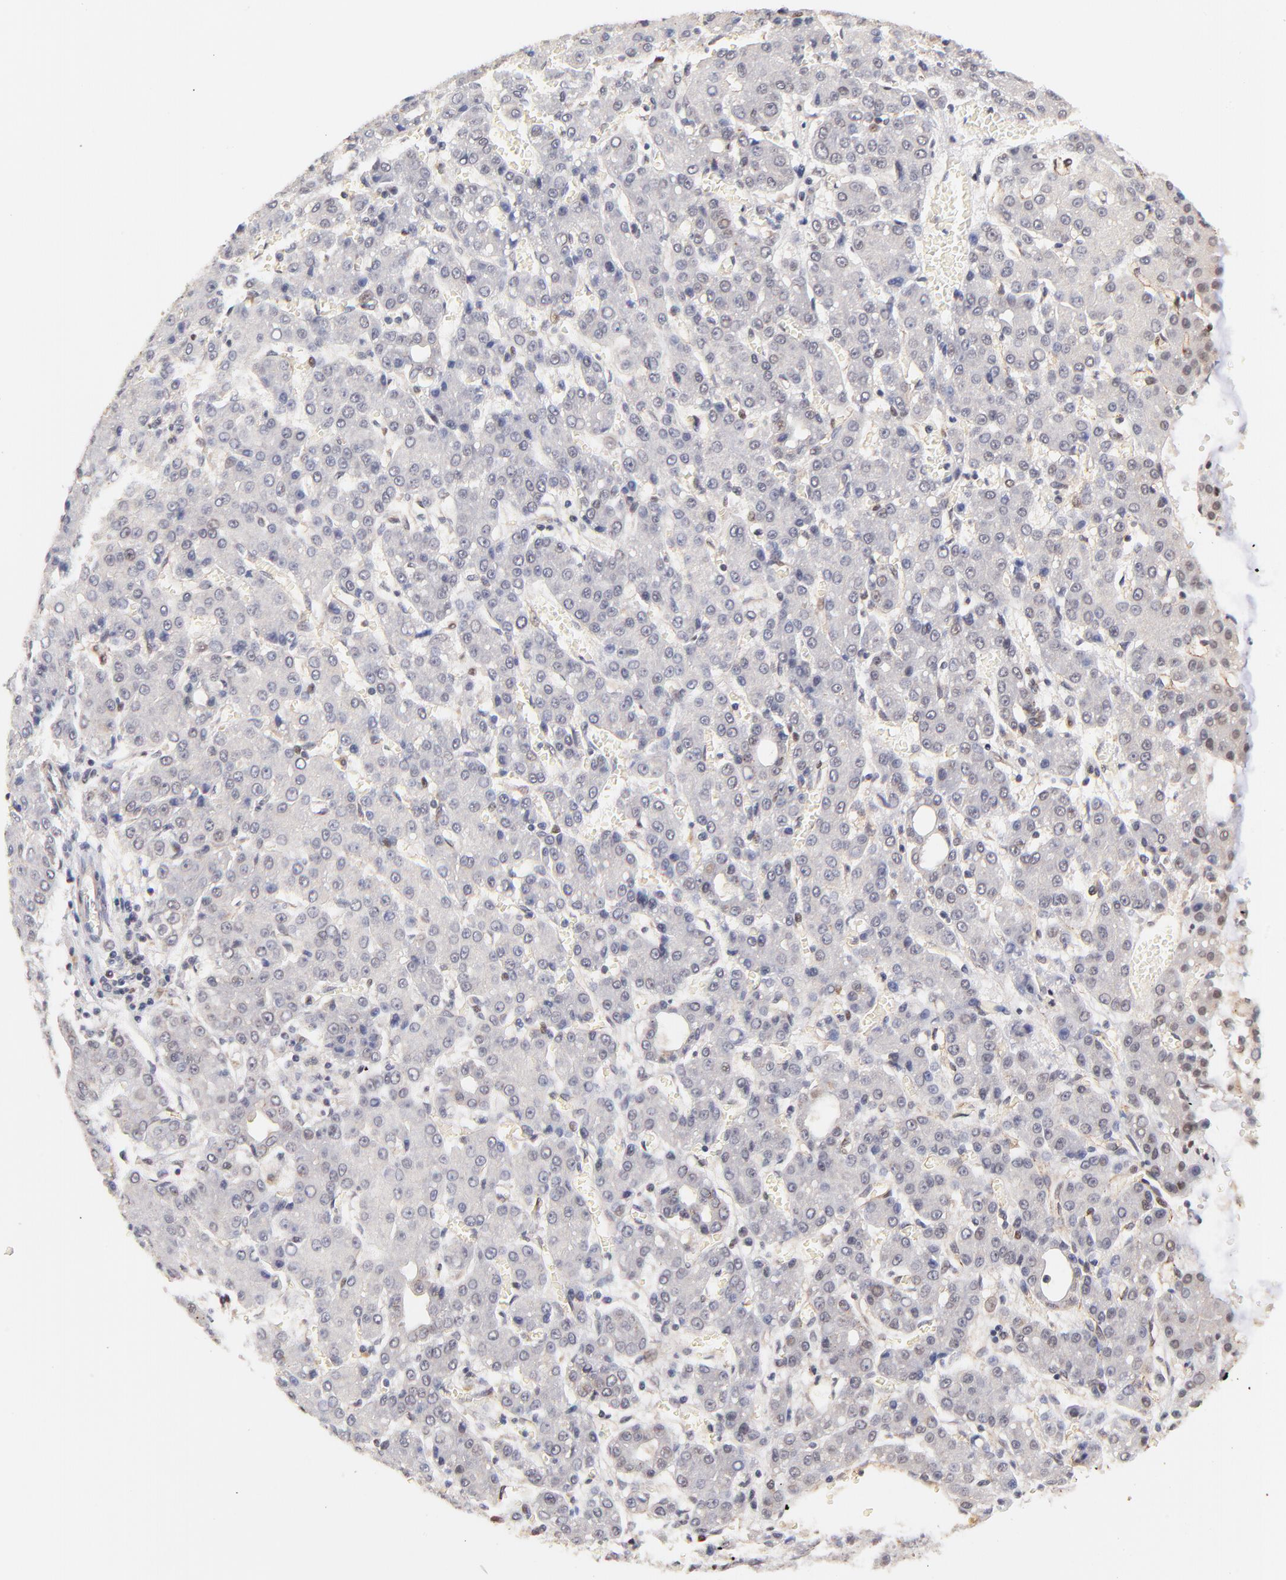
{"staining": {"intensity": "weak", "quantity": "<25%", "location": "cytoplasmic/membranous,nuclear"}, "tissue": "liver cancer", "cell_type": "Tumor cells", "image_type": "cancer", "snomed": [{"axis": "morphology", "description": "Carcinoma, Hepatocellular, NOS"}, {"axis": "topography", "description": "Liver"}], "caption": "Tumor cells show no significant protein staining in liver hepatocellular carcinoma.", "gene": "ZFP92", "patient": {"sex": "male", "age": 69}}